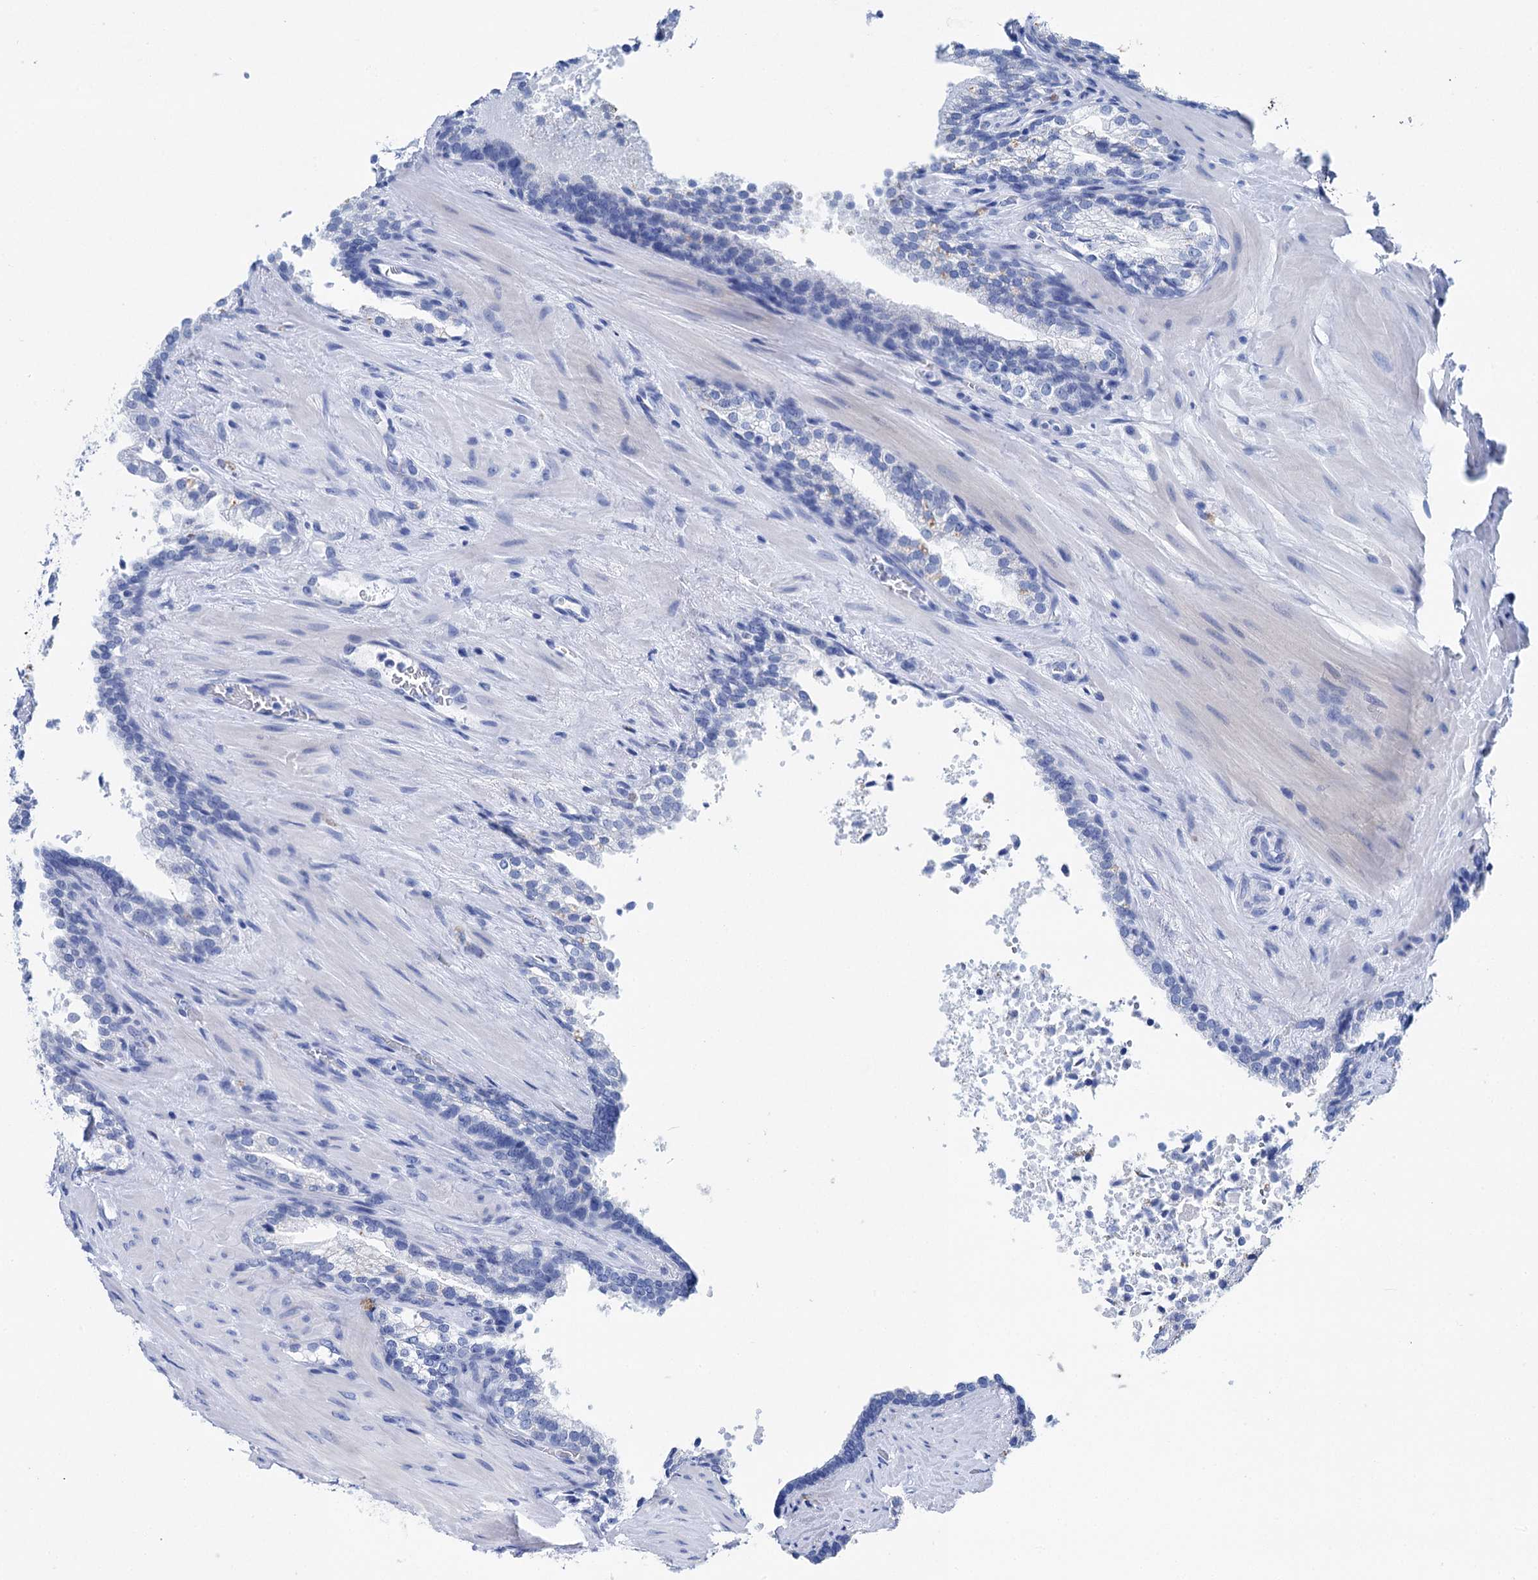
{"staining": {"intensity": "negative", "quantity": "none", "location": "none"}, "tissue": "prostate cancer", "cell_type": "Tumor cells", "image_type": "cancer", "snomed": [{"axis": "morphology", "description": "Adenocarcinoma, High grade"}, {"axis": "topography", "description": "Prostate"}], "caption": "IHC of prostate cancer displays no positivity in tumor cells.", "gene": "BRINP1", "patient": {"sex": "male", "age": 57}}